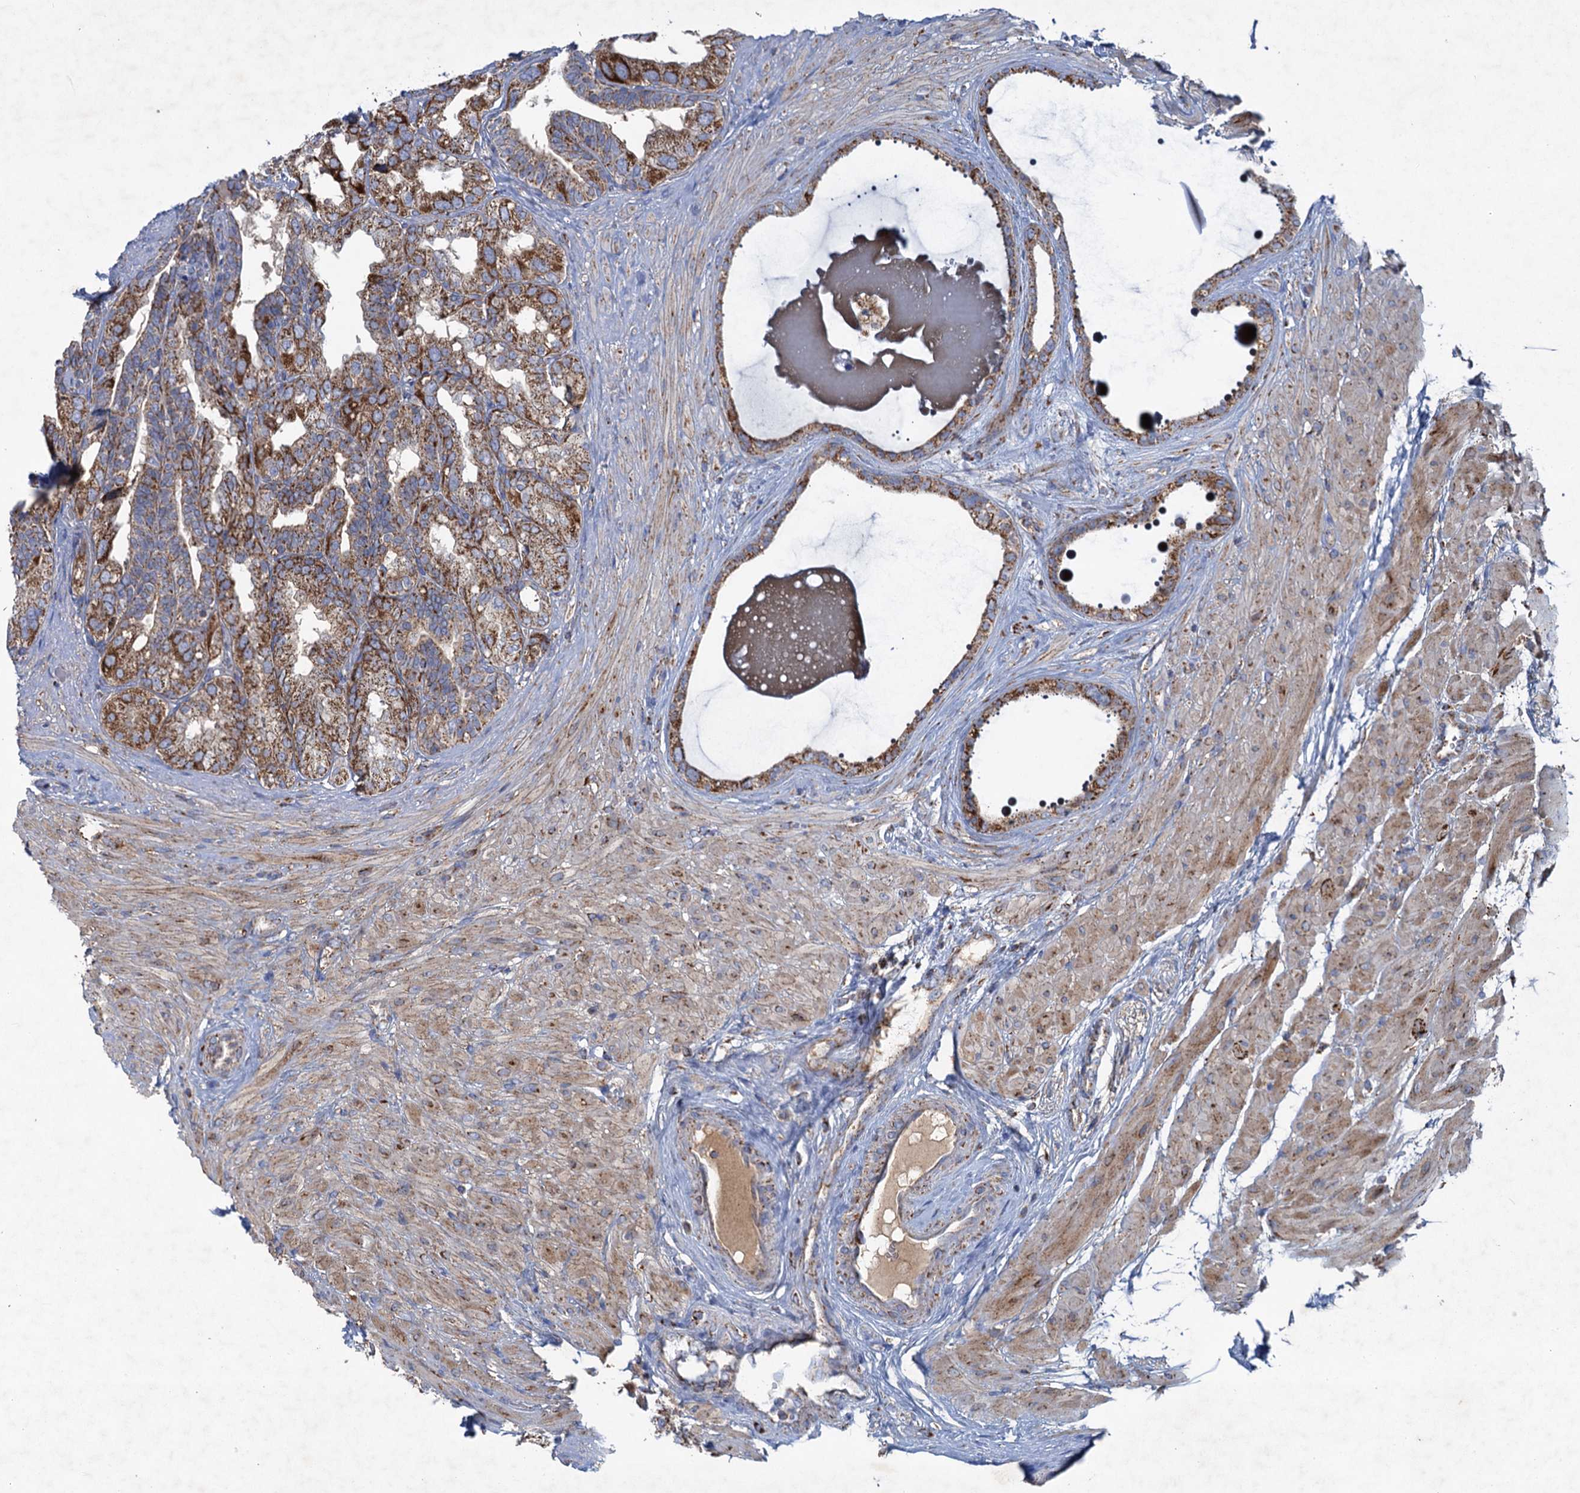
{"staining": {"intensity": "moderate", "quantity": ">75%", "location": "cytoplasmic/membranous"}, "tissue": "seminal vesicle", "cell_type": "Glandular cells", "image_type": "normal", "snomed": [{"axis": "morphology", "description": "Normal tissue, NOS"}, {"axis": "topography", "description": "Seminal veicle"}, {"axis": "topography", "description": "Peripheral nerve tissue"}], "caption": "A high-resolution image shows IHC staining of unremarkable seminal vesicle, which exhibits moderate cytoplasmic/membranous expression in approximately >75% of glandular cells. The staining is performed using DAB brown chromogen to label protein expression. The nuclei are counter-stained blue using hematoxylin.", "gene": "GTPBP3", "patient": {"sex": "male", "age": 63}}